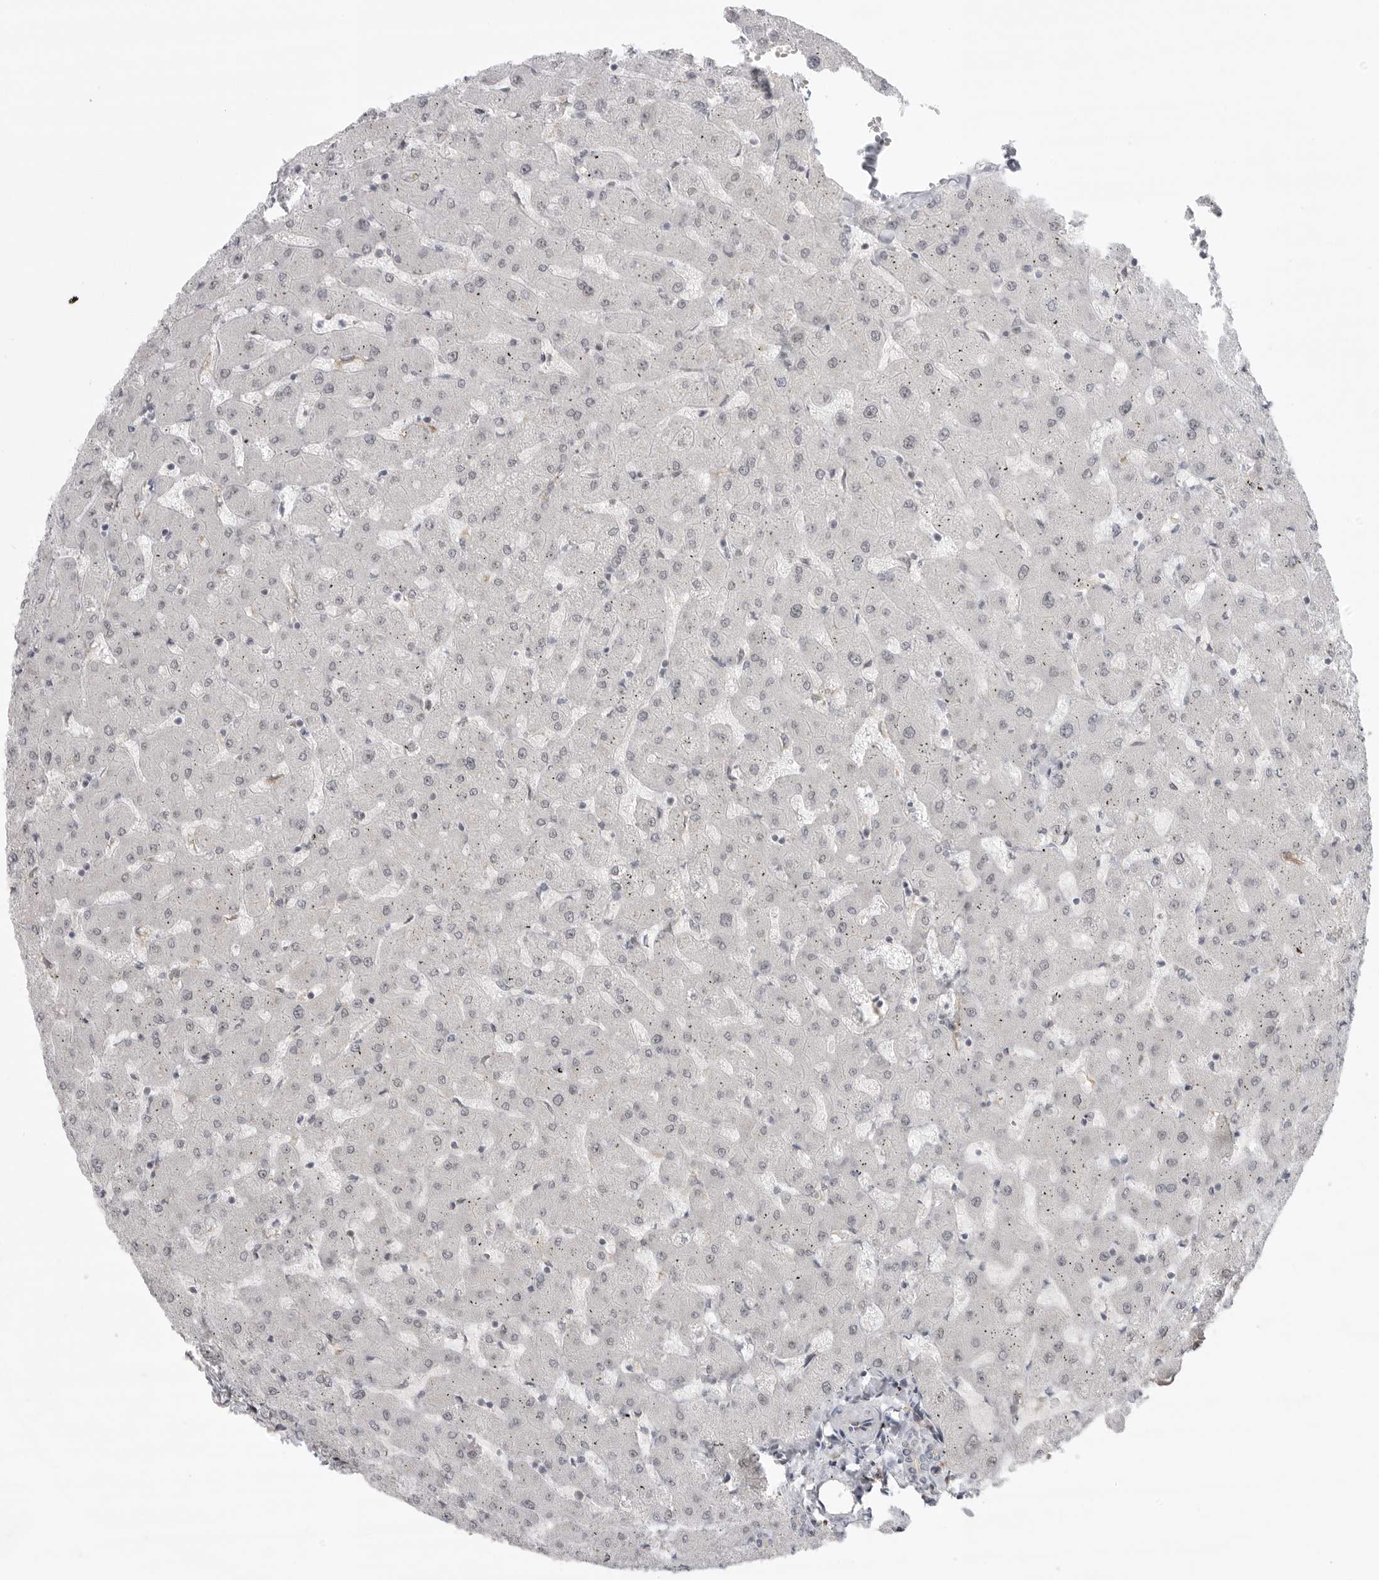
{"staining": {"intensity": "negative", "quantity": "none", "location": "none"}, "tissue": "liver", "cell_type": "Cholangiocytes", "image_type": "normal", "snomed": [{"axis": "morphology", "description": "Normal tissue, NOS"}, {"axis": "topography", "description": "Liver"}], "caption": "Micrograph shows no significant protein expression in cholangiocytes of unremarkable liver. Brightfield microscopy of immunohistochemistry stained with DAB (3,3'-diaminobenzidine) (brown) and hematoxylin (blue), captured at high magnification.", "gene": "CEP295NL", "patient": {"sex": "female", "age": 63}}